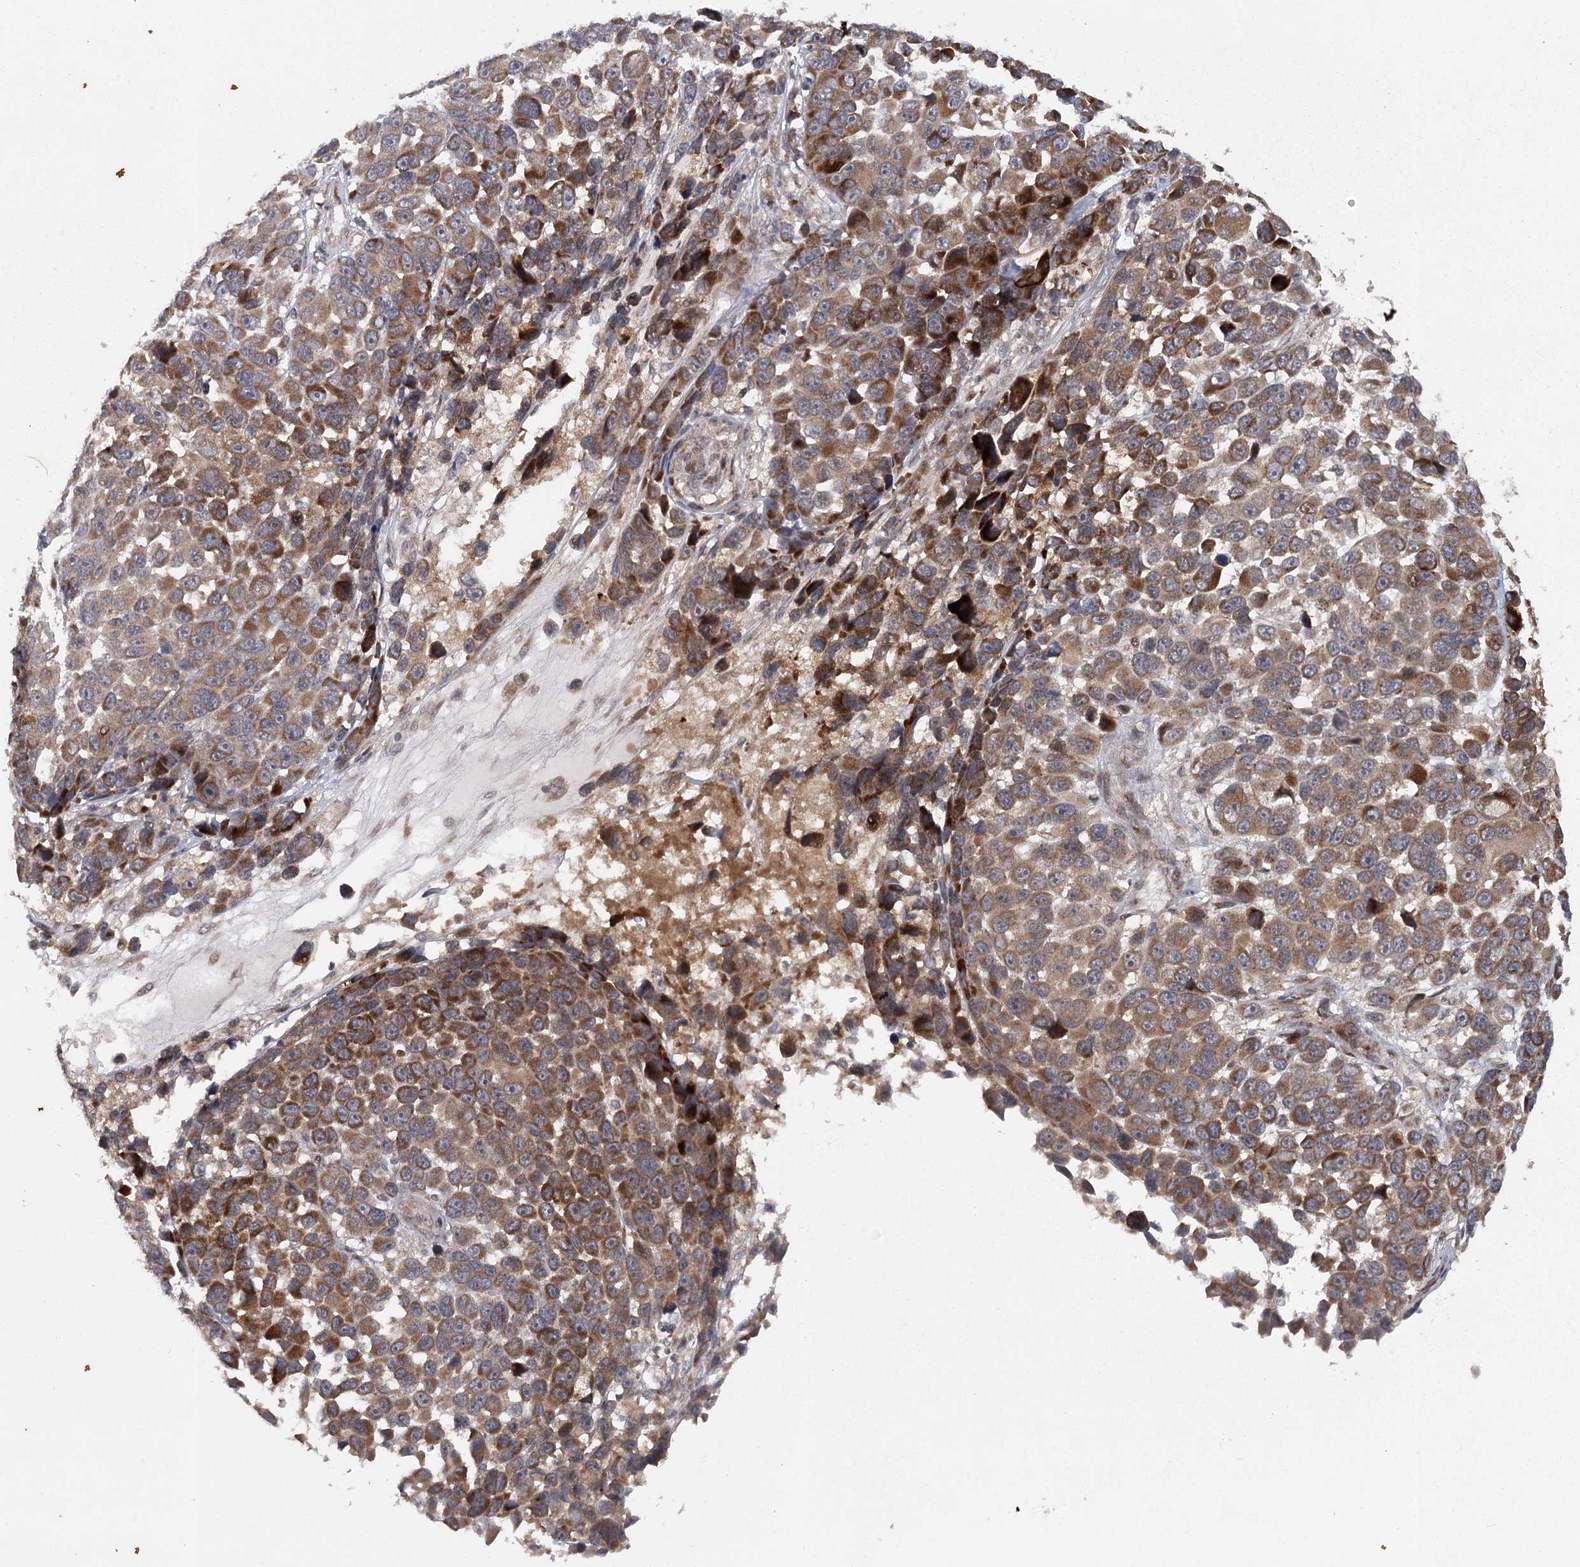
{"staining": {"intensity": "strong", "quantity": ">75%", "location": "cytoplasmic/membranous"}, "tissue": "melanoma", "cell_type": "Tumor cells", "image_type": "cancer", "snomed": [{"axis": "morphology", "description": "Malignant melanoma, NOS"}, {"axis": "topography", "description": "Skin"}], "caption": "Tumor cells show strong cytoplasmic/membranous staining in about >75% of cells in melanoma. Using DAB (3,3'-diaminobenzidine) (brown) and hematoxylin (blue) stains, captured at high magnification using brightfield microscopy.", "gene": "IFT46", "patient": {"sex": "male", "age": 53}}